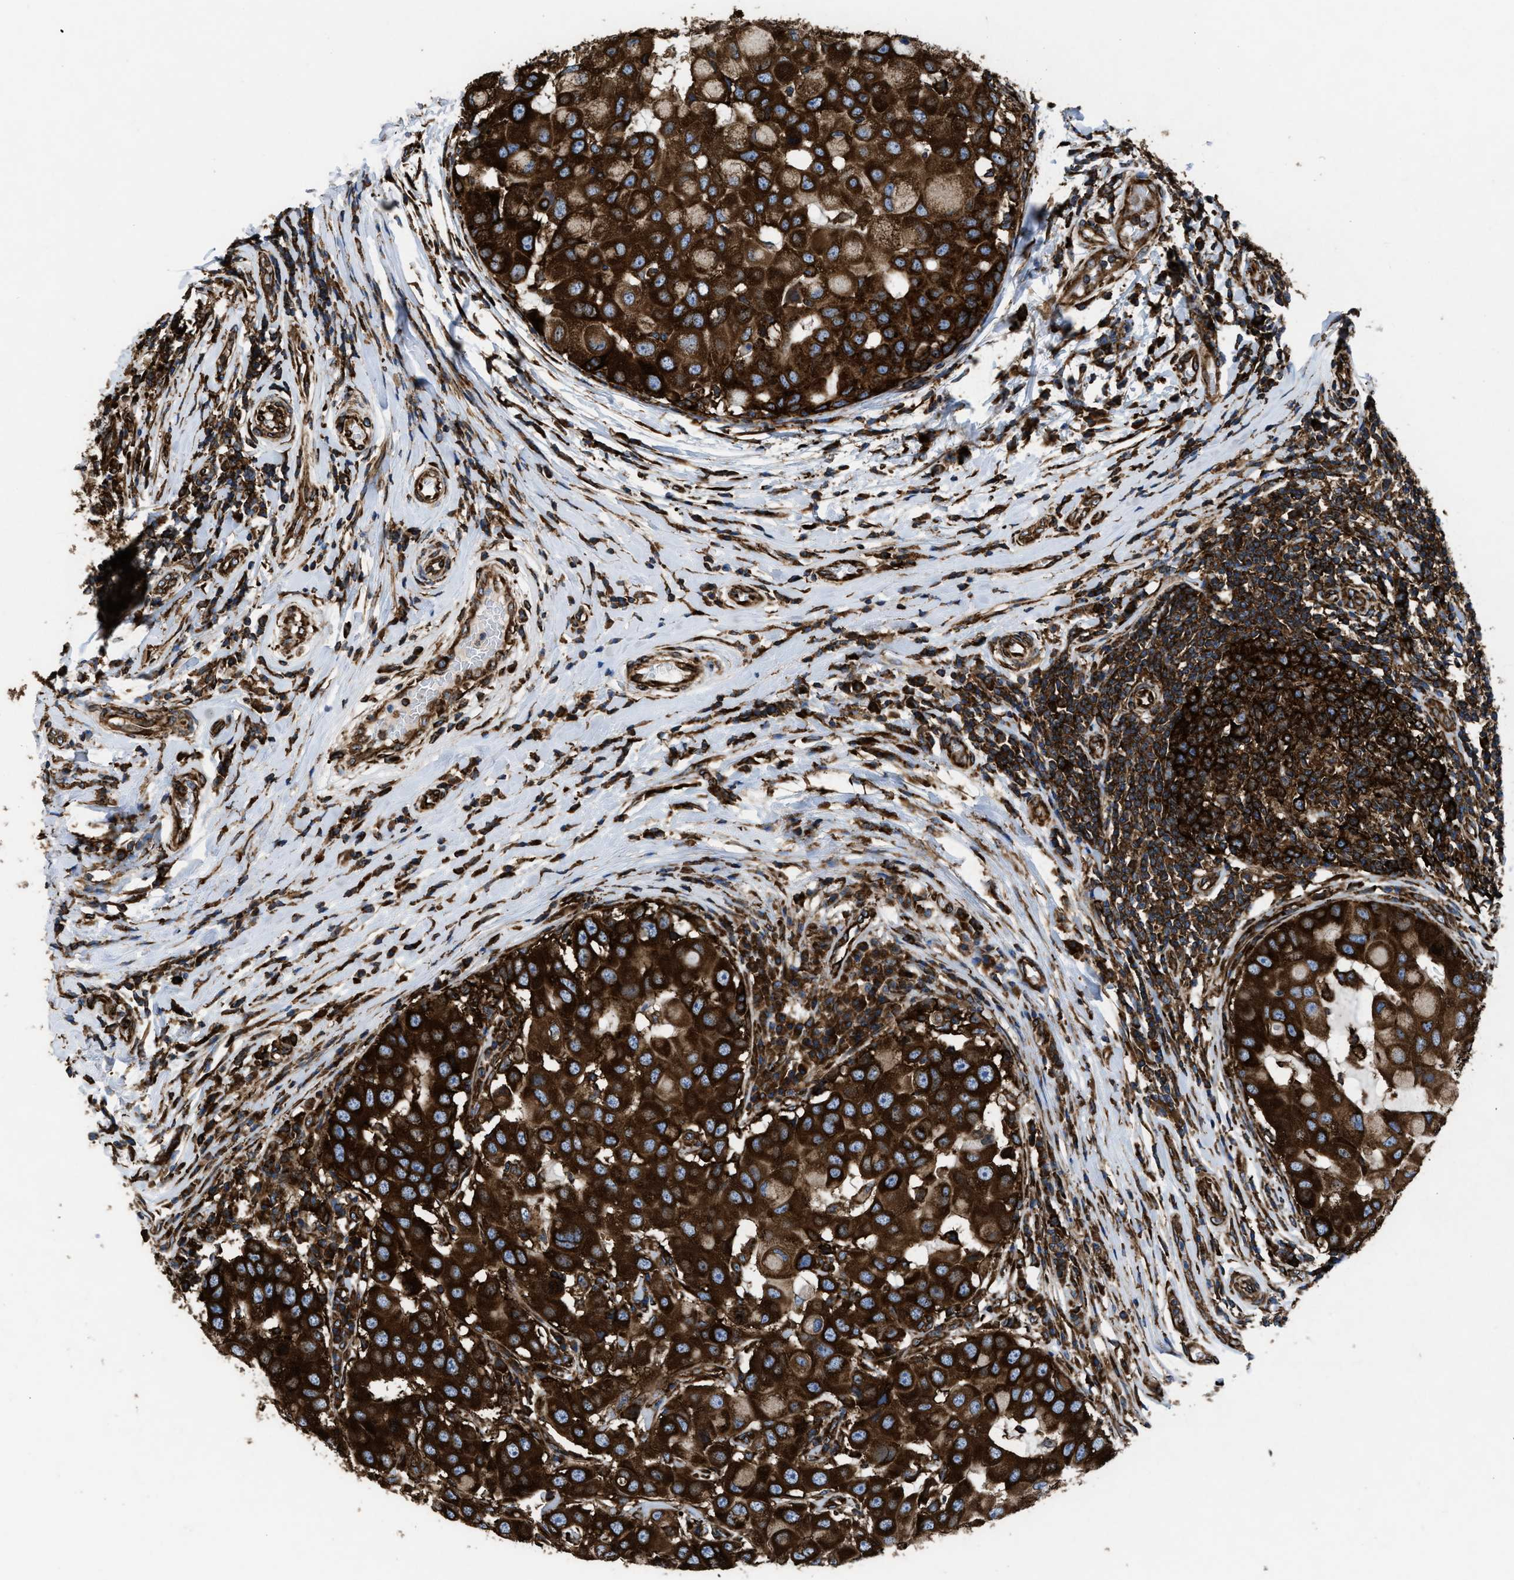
{"staining": {"intensity": "strong", "quantity": ">75%", "location": "cytoplasmic/membranous"}, "tissue": "breast cancer", "cell_type": "Tumor cells", "image_type": "cancer", "snomed": [{"axis": "morphology", "description": "Duct carcinoma"}, {"axis": "topography", "description": "Breast"}], "caption": "Immunohistochemistry (IHC) histopathology image of human breast cancer (intraductal carcinoma) stained for a protein (brown), which demonstrates high levels of strong cytoplasmic/membranous positivity in approximately >75% of tumor cells.", "gene": "CAPRIN1", "patient": {"sex": "female", "age": 27}}